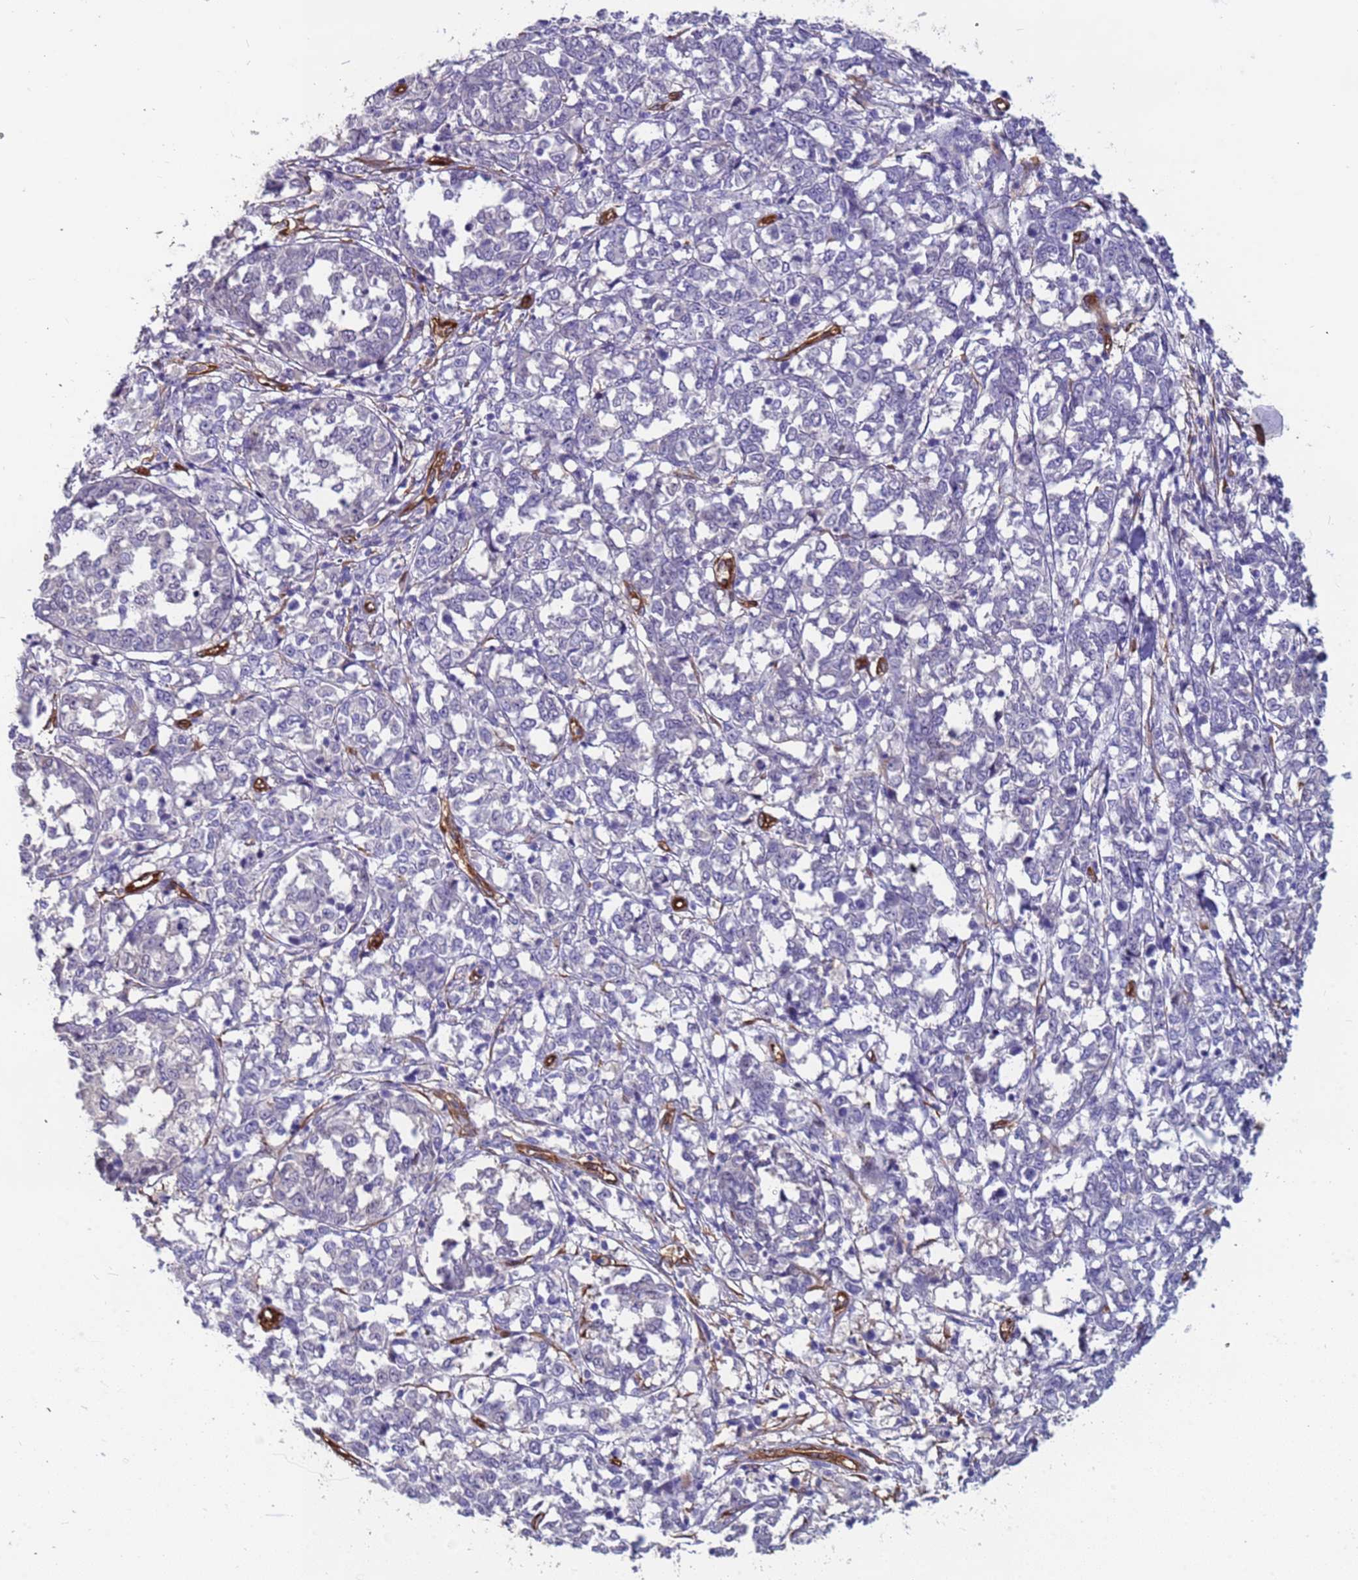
{"staining": {"intensity": "negative", "quantity": "none", "location": "none"}, "tissue": "melanoma", "cell_type": "Tumor cells", "image_type": "cancer", "snomed": [{"axis": "morphology", "description": "Malignant melanoma, NOS"}, {"axis": "topography", "description": "Skin"}], "caption": "Immunohistochemistry of malignant melanoma demonstrates no staining in tumor cells.", "gene": "EHD2", "patient": {"sex": "female", "age": 72}}